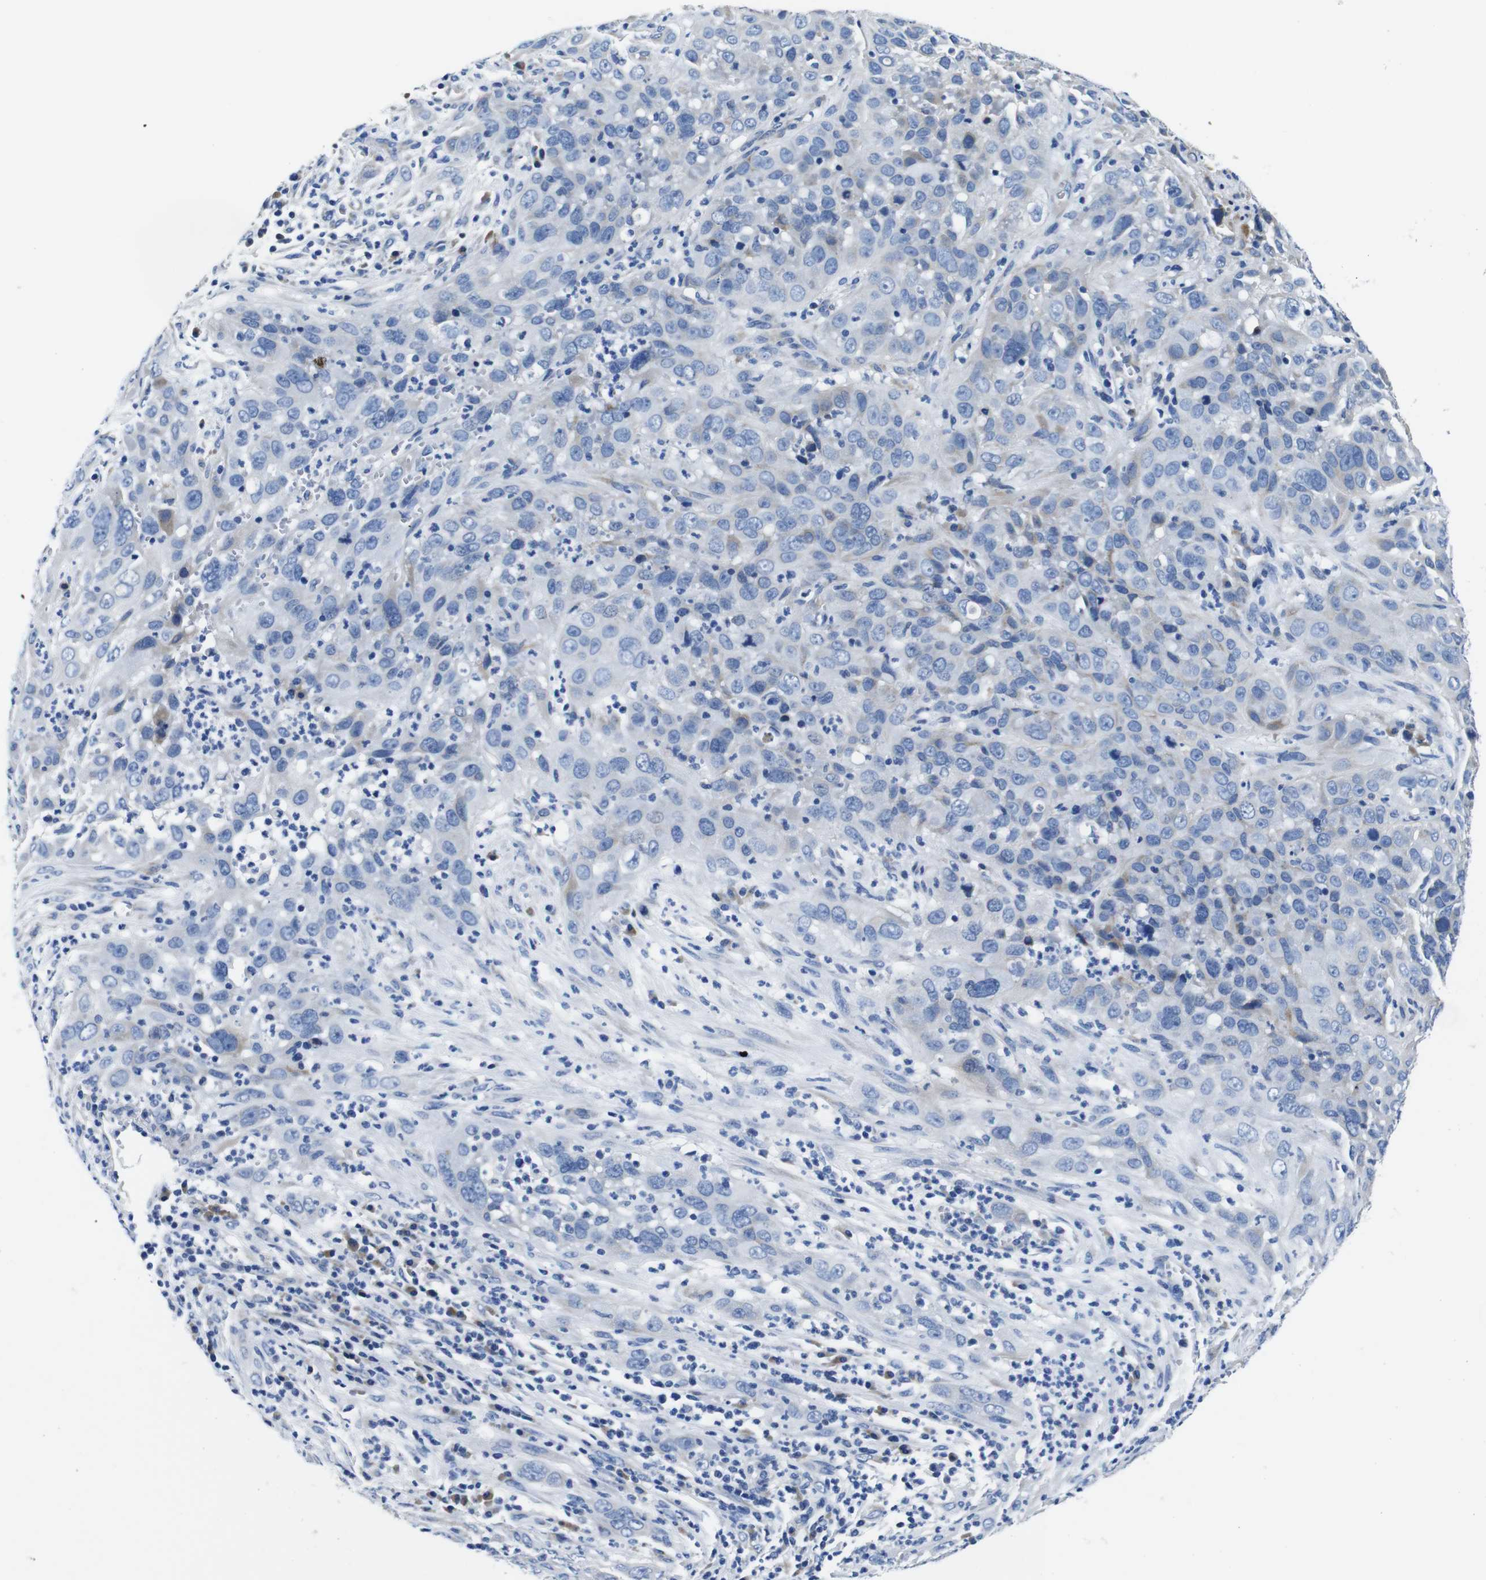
{"staining": {"intensity": "negative", "quantity": "none", "location": "none"}, "tissue": "cervical cancer", "cell_type": "Tumor cells", "image_type": "cancer", "snomed": [{"axis": "morphology", "description": "Squamous cell carcinoma, NOS"}, {"axis": "topography", "description": "Cervix"}], "caption": "This is an immunohistochemistry (IHC) image of human cervical cancer. There is no expression in tumor cells.", "gene": "SNX19", "patient": {"sex": "female", "age": 32}}